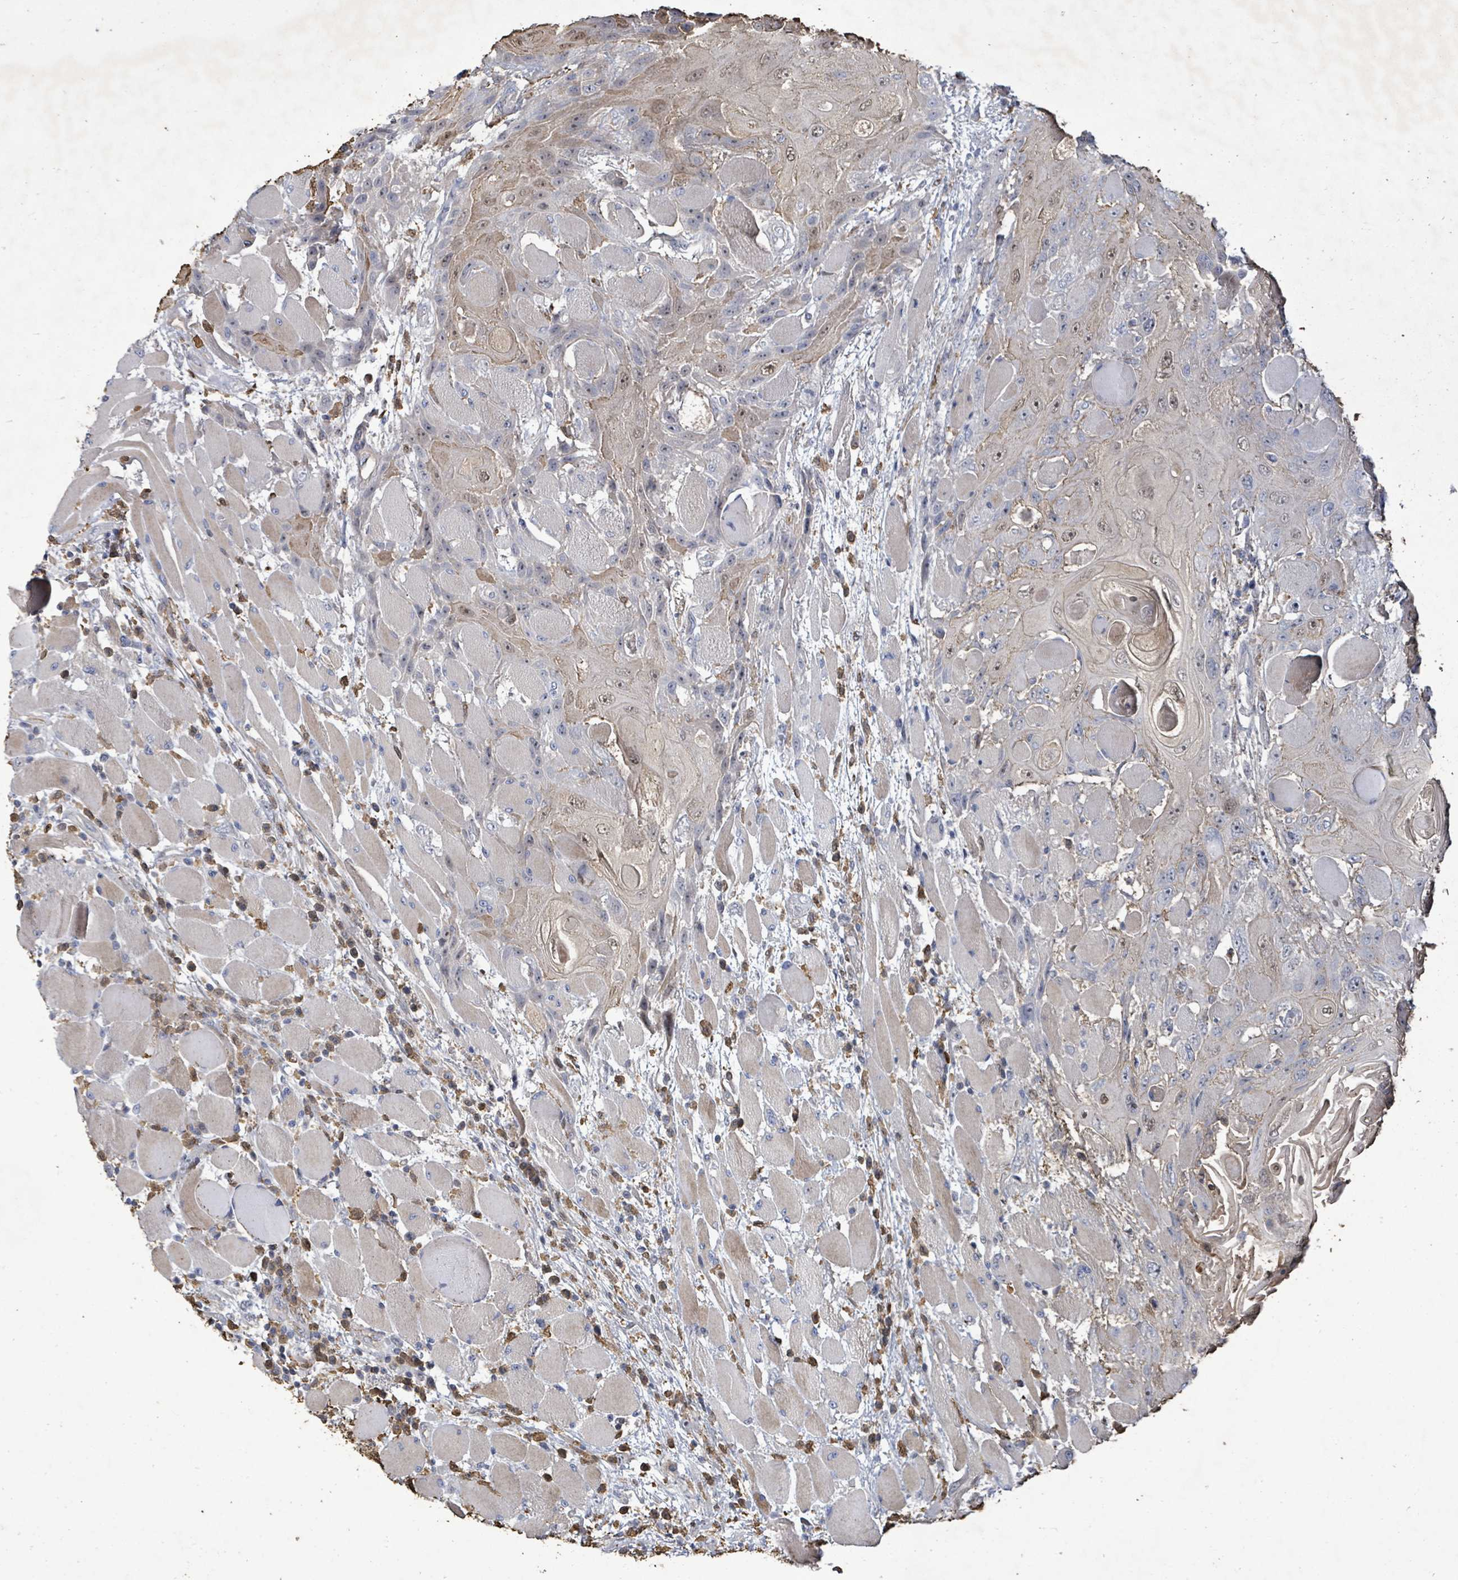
{"staining": {"intensity": "weak", "quantity": "<25%", "location": "cytoplasmic/membranous,nuclear"}, "tissue": "head and neck cancer", "cell_type": "Tumor cells", "image_type": "cancer", "snomed": [{"axis": "morphology", "description": "Squamous cell carcinoma, NOS"}, {"axis": "topography", "description": "Head-Neck"}], "caption": "Head and neck cancer stained for a protein using immunohistochemistry exhibits no expression tumor cells.", "gene": "FAM210A", "patient": {"sex": "female", "age": 43}}